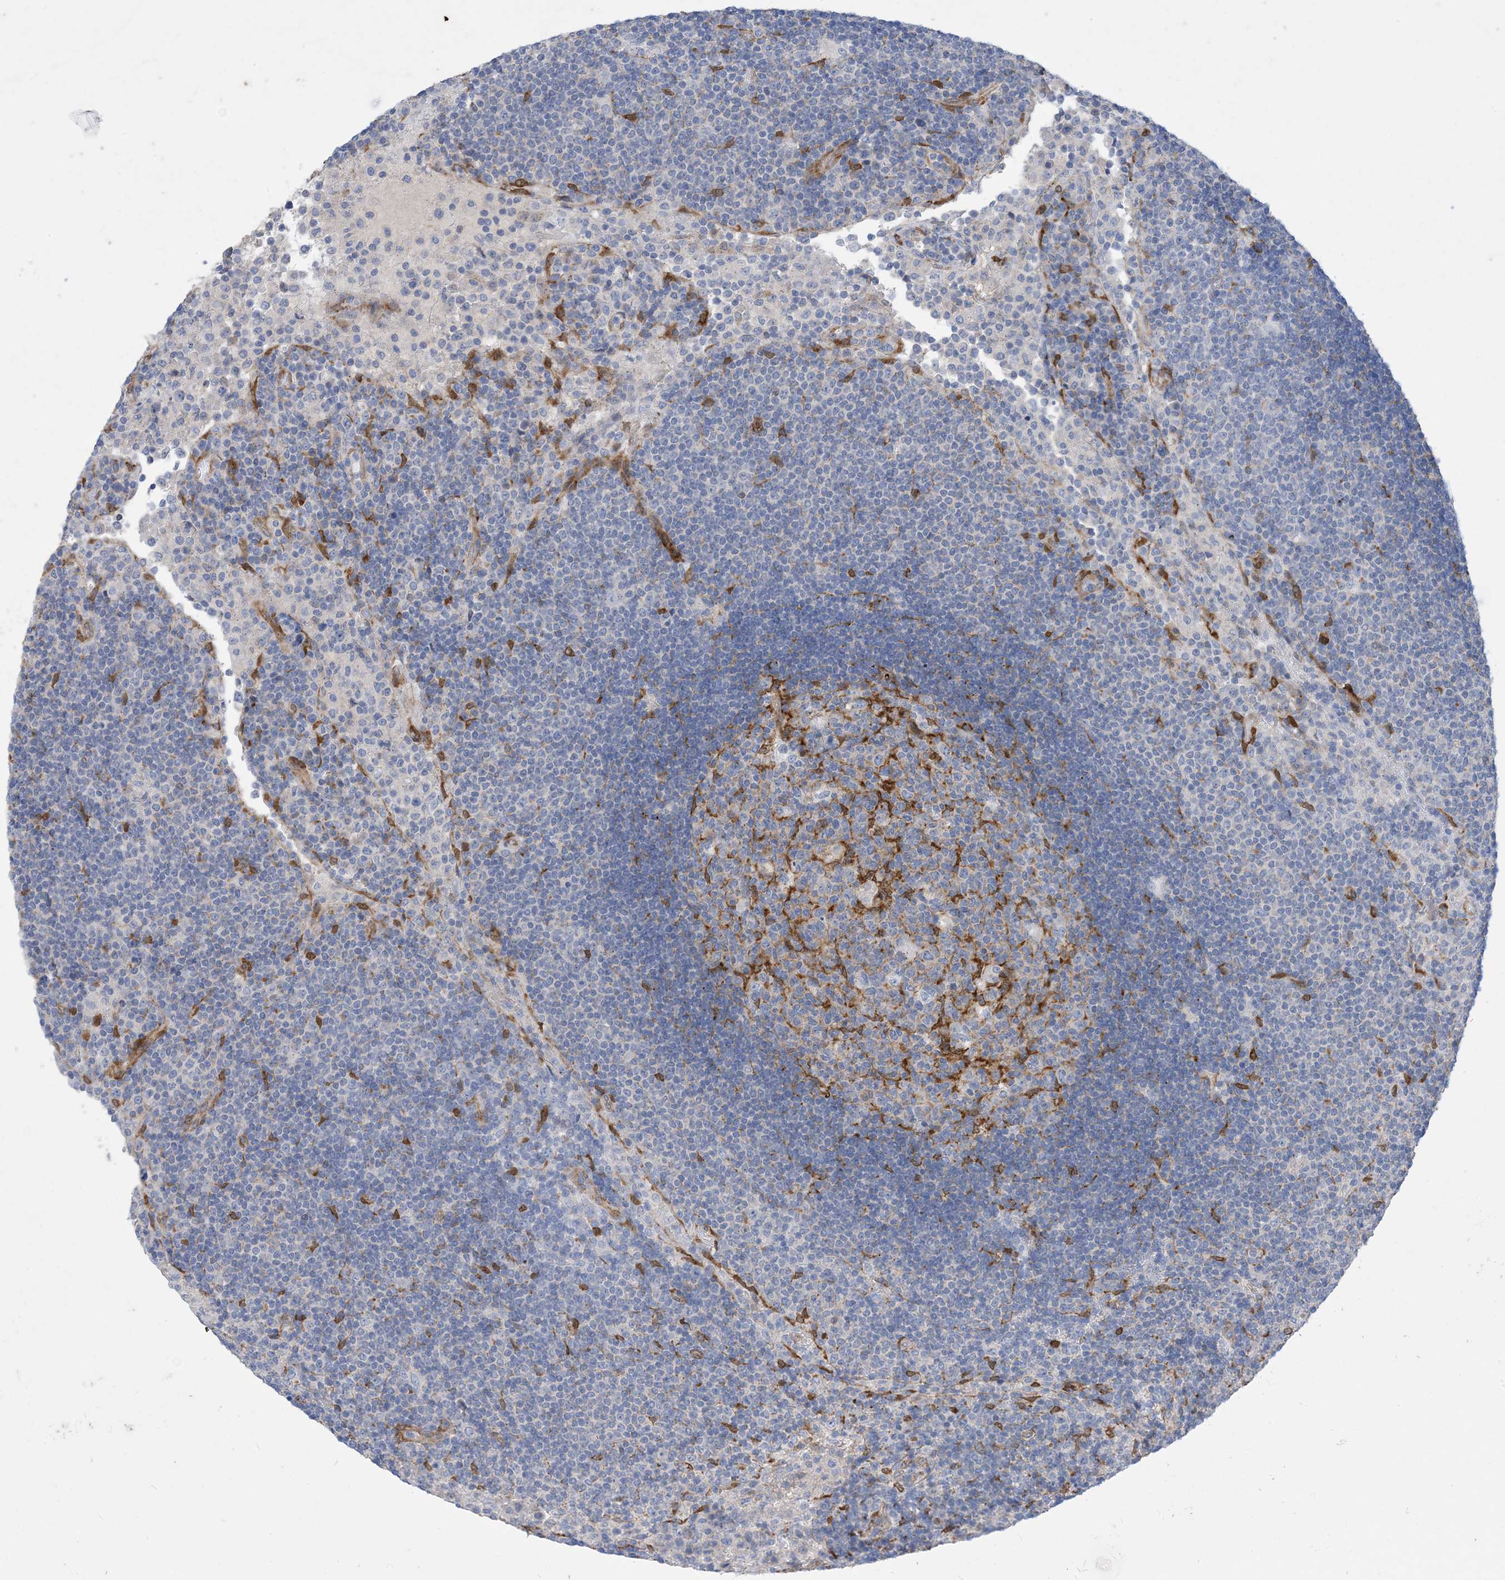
{"staining": {"intensity": "moderate", "quantity": "<25%", "location": "cytoplasmic/membranous"}, "tissue": "lymph node", "cell_type": "Germinal center cells", "image_type": "normal", "snomed": [{"axis": "morphology", "description": "Normal tissue, NOS"}, {"axis": "topography", "description": "Lymph node"}], "caption": "Immunohistochemical staining of normal human lymph node displays moderate cytoplasmic/membranous protein positivity in about <25% of germinal center cells.", "gene": "RBMS3", "patient": {"sex": "female", "age": 53}}